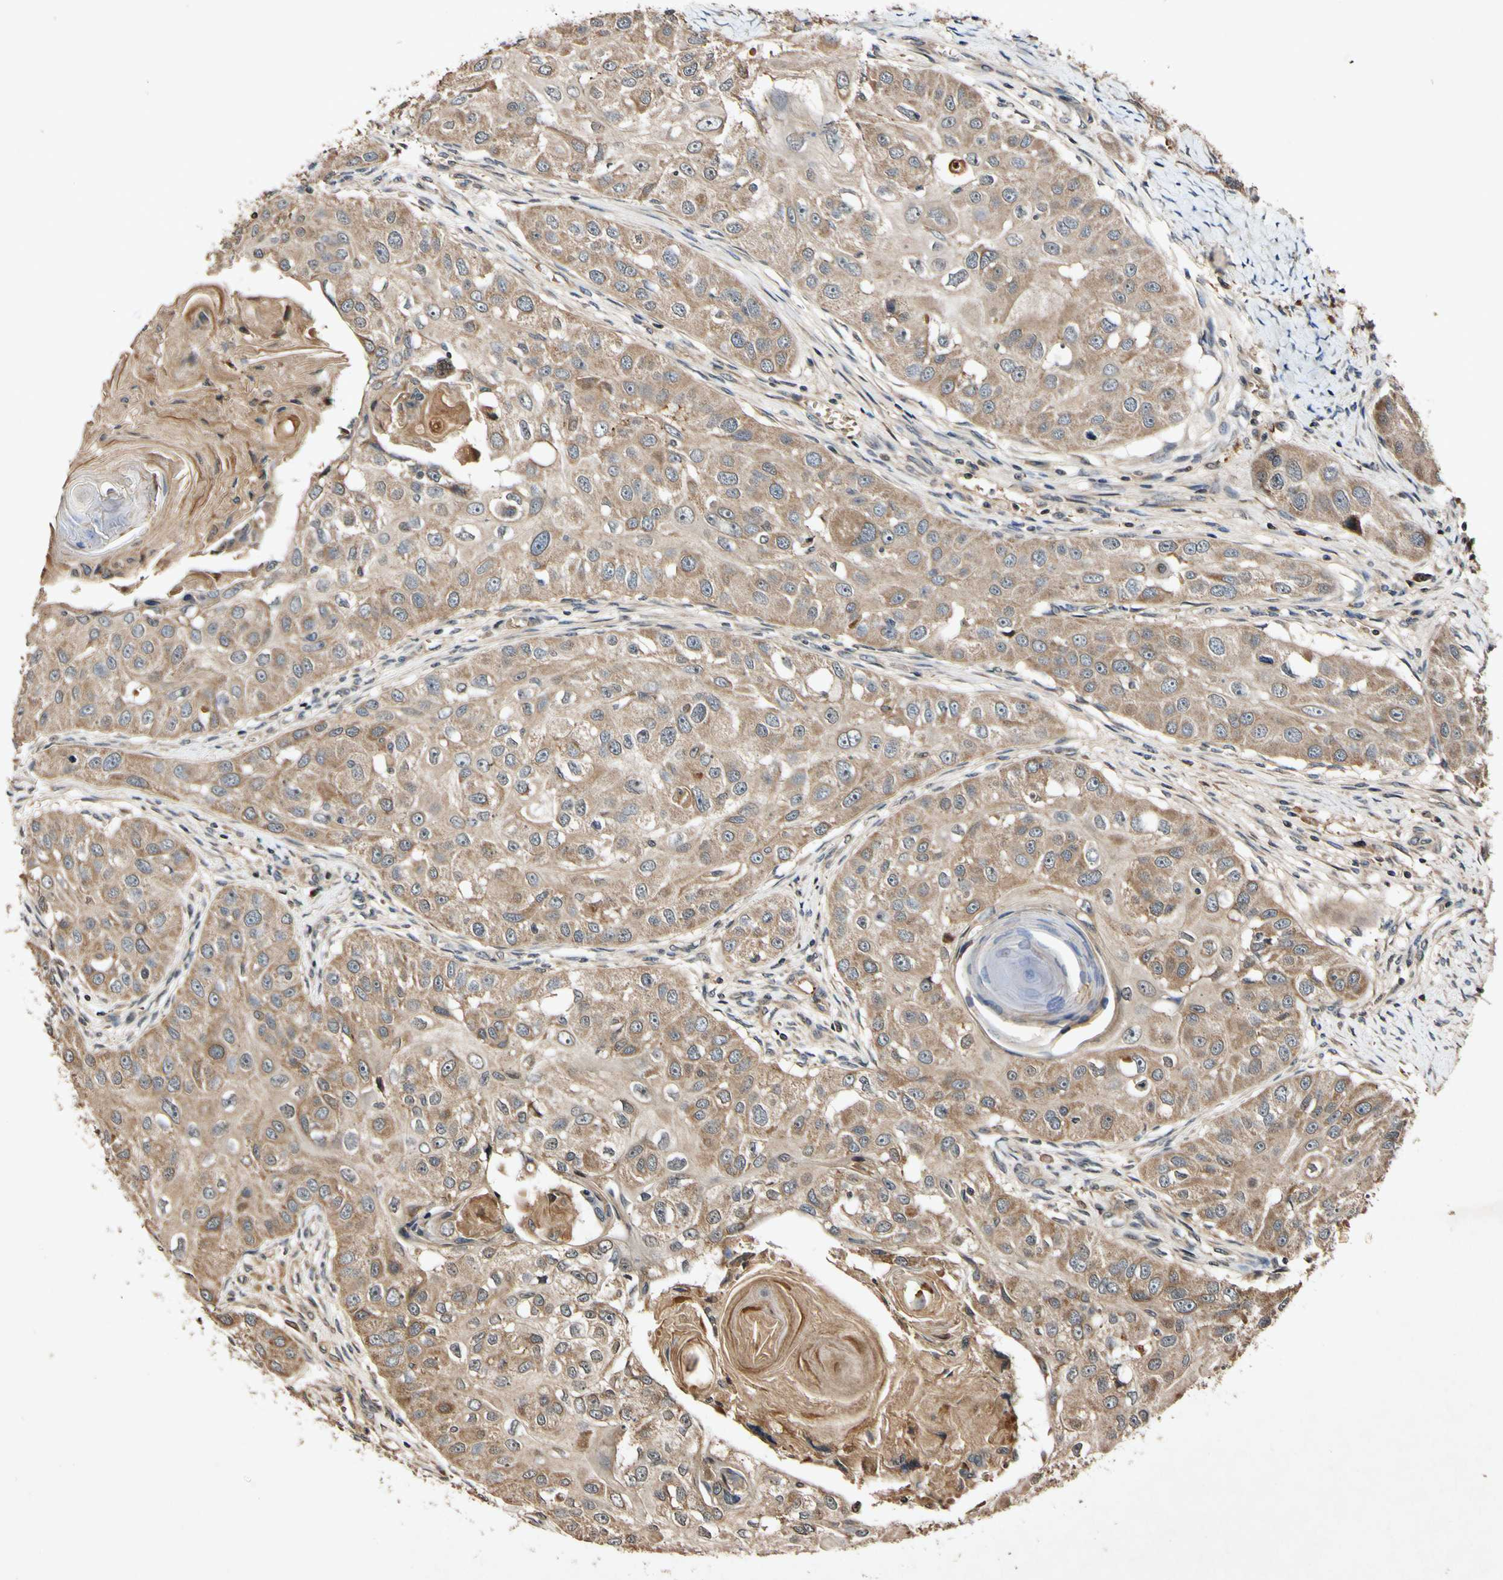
{"staining": {"intensity": "moderate", "quantity": ">75%", "location": "cytoplasmic/membranous"}, "tissue": "head and neck cancer", "cell_type": "Tumor cells", "image_type": "cancer", "snomed": [{"axis": "morphology", "description": "Normal tissue, NOS"}, {"axis": "morphology", "description": "Squamous cell carcinoma, NOS"}, {"axis": "topography", "description": "Skeletal muscle"}, {"axis": "topography", "description": "Head-Neck"}], "caption": "Tumor cells show medium levels of moderate cytoplasmic/membranous expression in approximately >75% of cells in human head and neck cancer (squamous cell carcinoma).", "gene": "PLAT", "patient": {"sex": "male", "age": 51}}